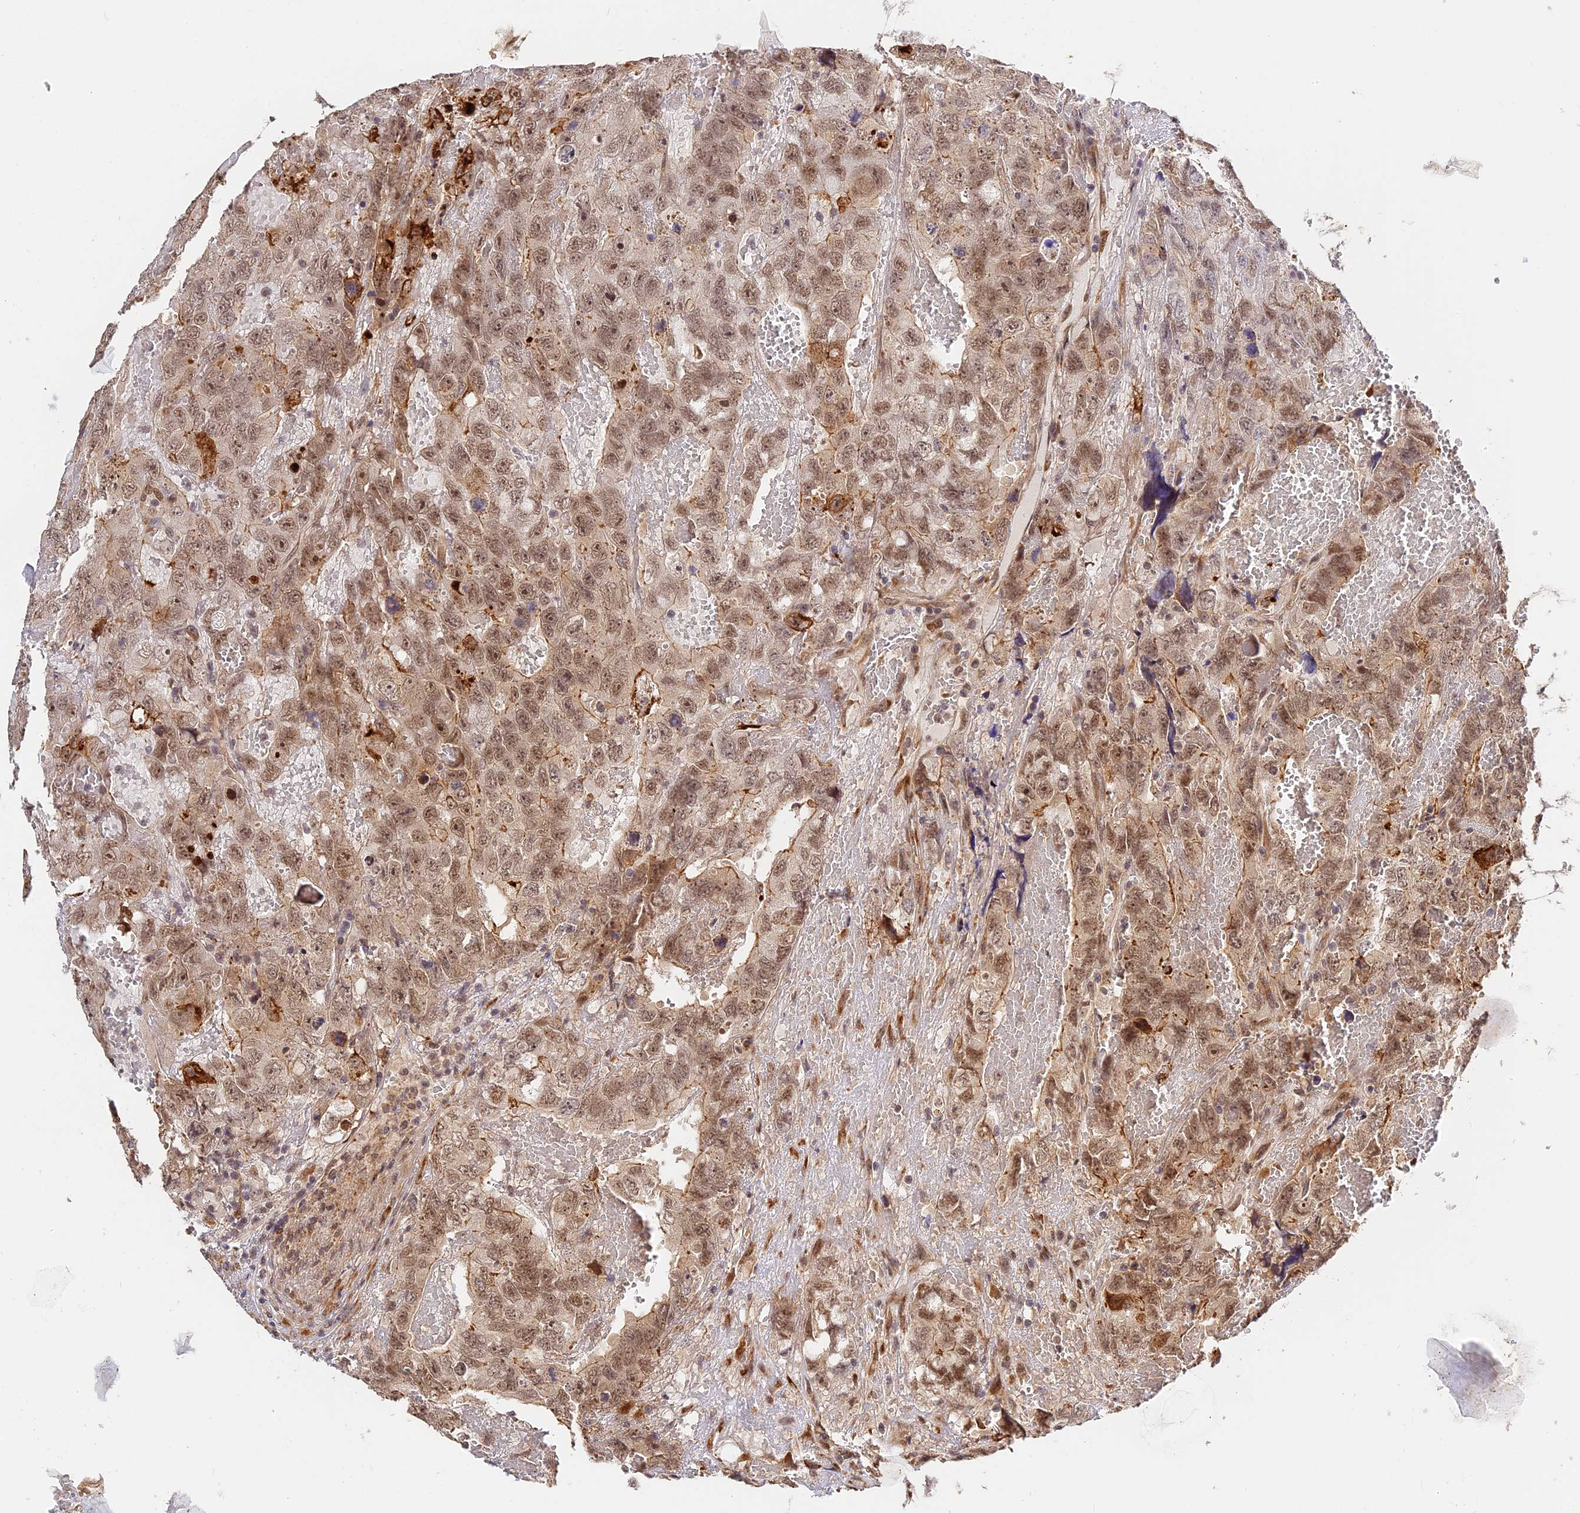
{"staining": {"intensity": "moderate", "quantity": ">75%", "location": "cytoplasmic/membranous,nuclear"}, "tissue": "testis cancer", "cell_type": "Tumor cells", "image_type": "cancer", "snomed": [{"axis": "morphology", "description": "Carcinoma, Embryonal, NOS"}, {"axis": "topography", "description": "Testis"}], "caption": "Human testis cancer stained with a protein marker shows moderate staining in tumor cells.", "gene": "IMPACT", "patient": {"sex": "male", "age": 45}}